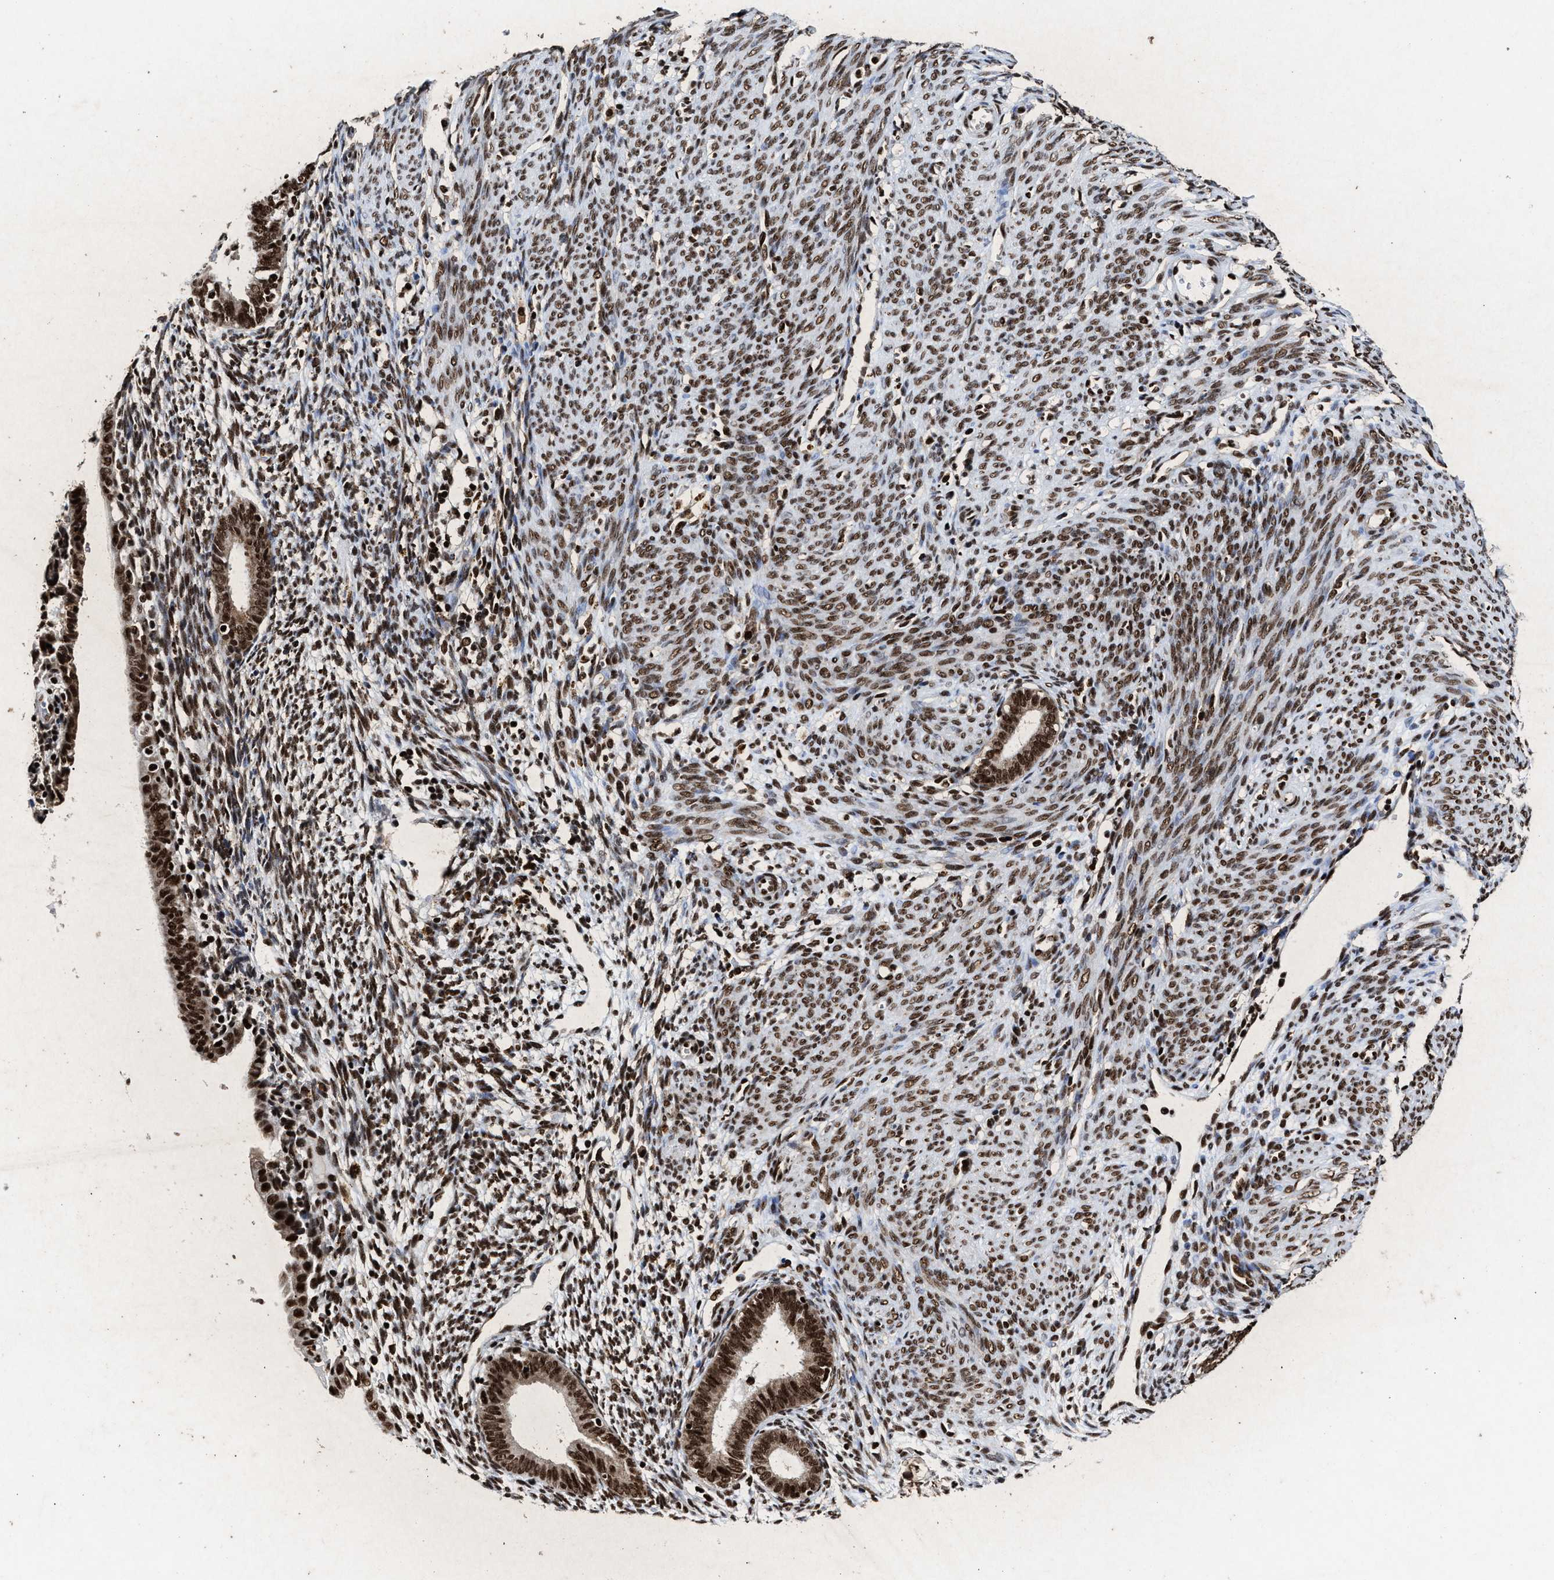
{"staining": {"intensity": "strong", "quantity": ">75%", "location": "nuclear"}, "tissue": "endometrium", "cell_type": "Cells in endometrial stroma", "image_type": "normal", "snomed": [{"axis": "morphology", "description": "Normal tissue, NOS"}, {"axis": "morphology", "description": "Adenocarcinoma, NOS"}, {"axis": "topography", "description": "Endometrium"}, {"axis": "topography", "description": "Ovary"}], "caption": "A high-resolution image shows immunohistochemistry (IHC) staining of unremarkable endometrium, which shows strong nuclear expression in about >75% of cells in endometrial stroma.", "gene": "ALYREF", "patient": {"sex": "female", "age": 68}}